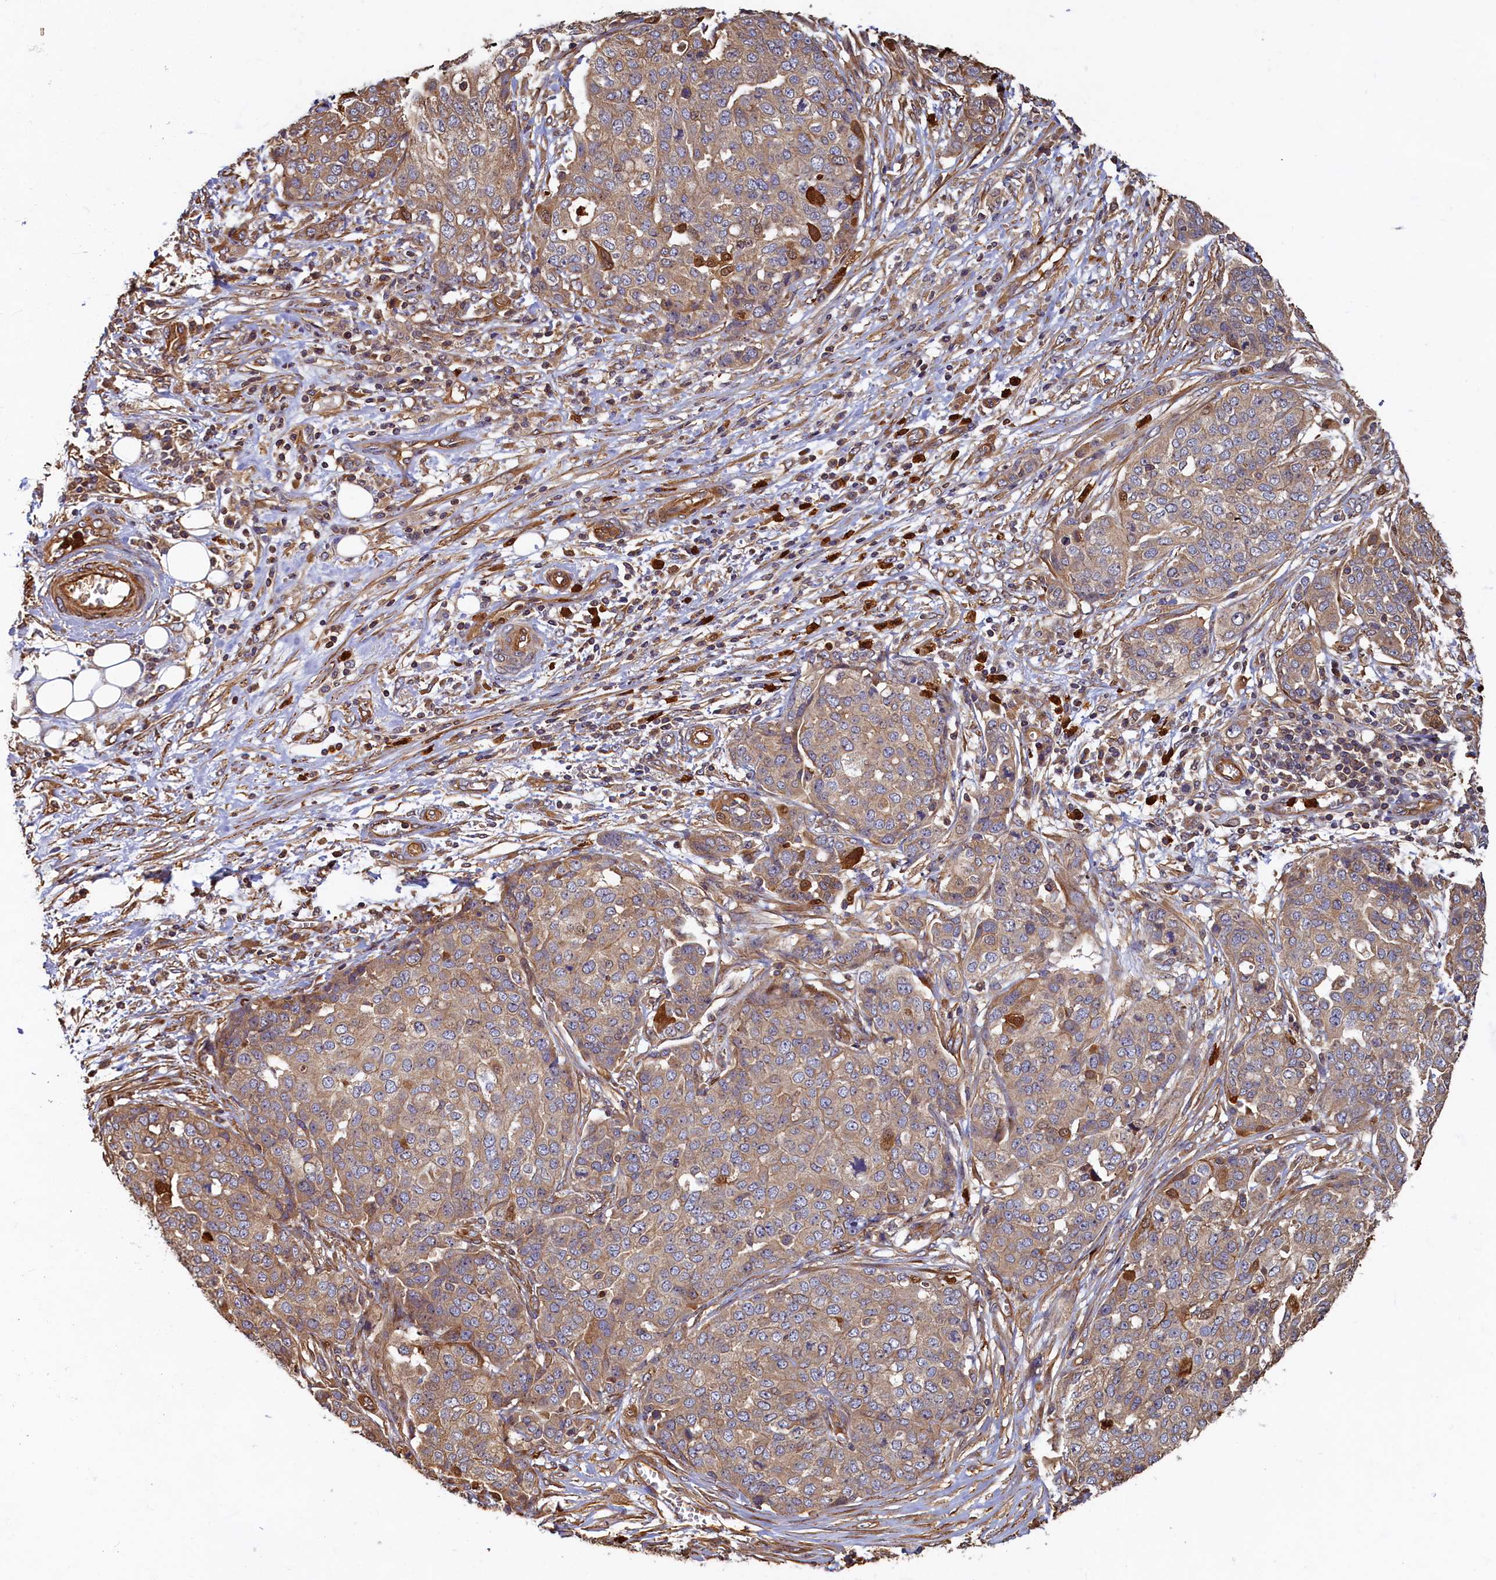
{"staining": {"intensity": "moderate", "quantity": ">75%", "location": "cytoplasmic/membranous"}, "tissue": "ovarian cancer", "cell_type": "Tumor cells", "image_type": "cancer", "snomed": [{"axis": "morphology", "description": "Cystadenocarcinoma, serous, NOS"}, {"axis": "topography", "description": "Soft tissue"}, {"axis": "topography", "description": "Ovary"}], "caption": "Protein expression analysis of ovarian cancer (serous cystadenocarcinoma) shows moderate cytoplasmic/membranous expression in approximately >75% of tumor cells.", "gene": "CCDC102B", "patient": {"sex": "female", "age": 57}}